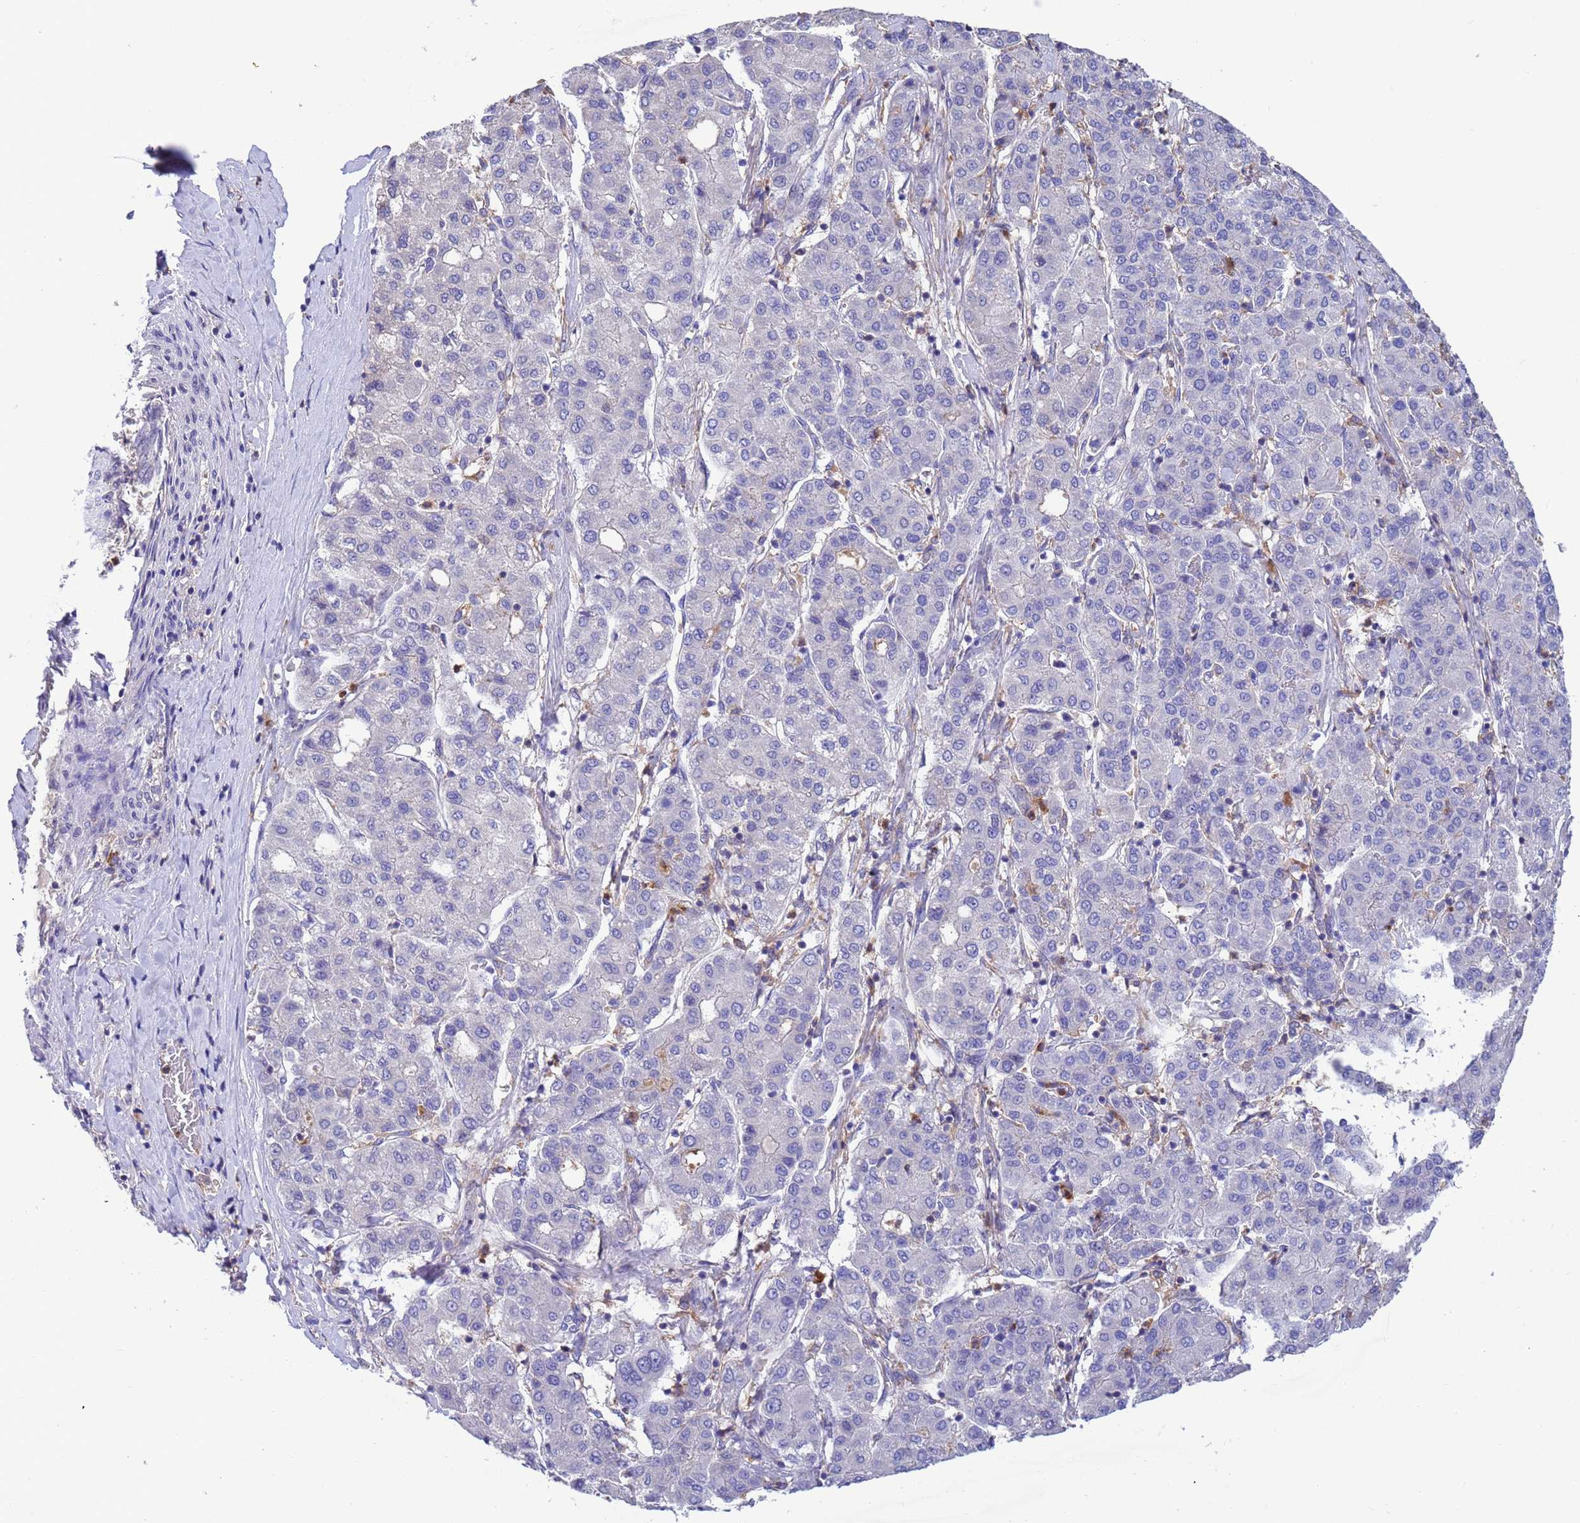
{"staining": {"intensity": "negative", "quantity": "none", "location": "none"}, "tissue": "liver cancer", "cell_type": "Tumor cells", "image_type": "cancer", "snomed": [{"axis": "morphology", "description": "Carcinoma, Hepatocellular, NOS"}, {"axis": "topography", "description": "Liver"}], "caption": "Liver cancer was stained to show a protein in brown. There is no significant positivity in tumor cells.", "gene": "AMPD3", "patient": {"sex": "male", "age": 65}}